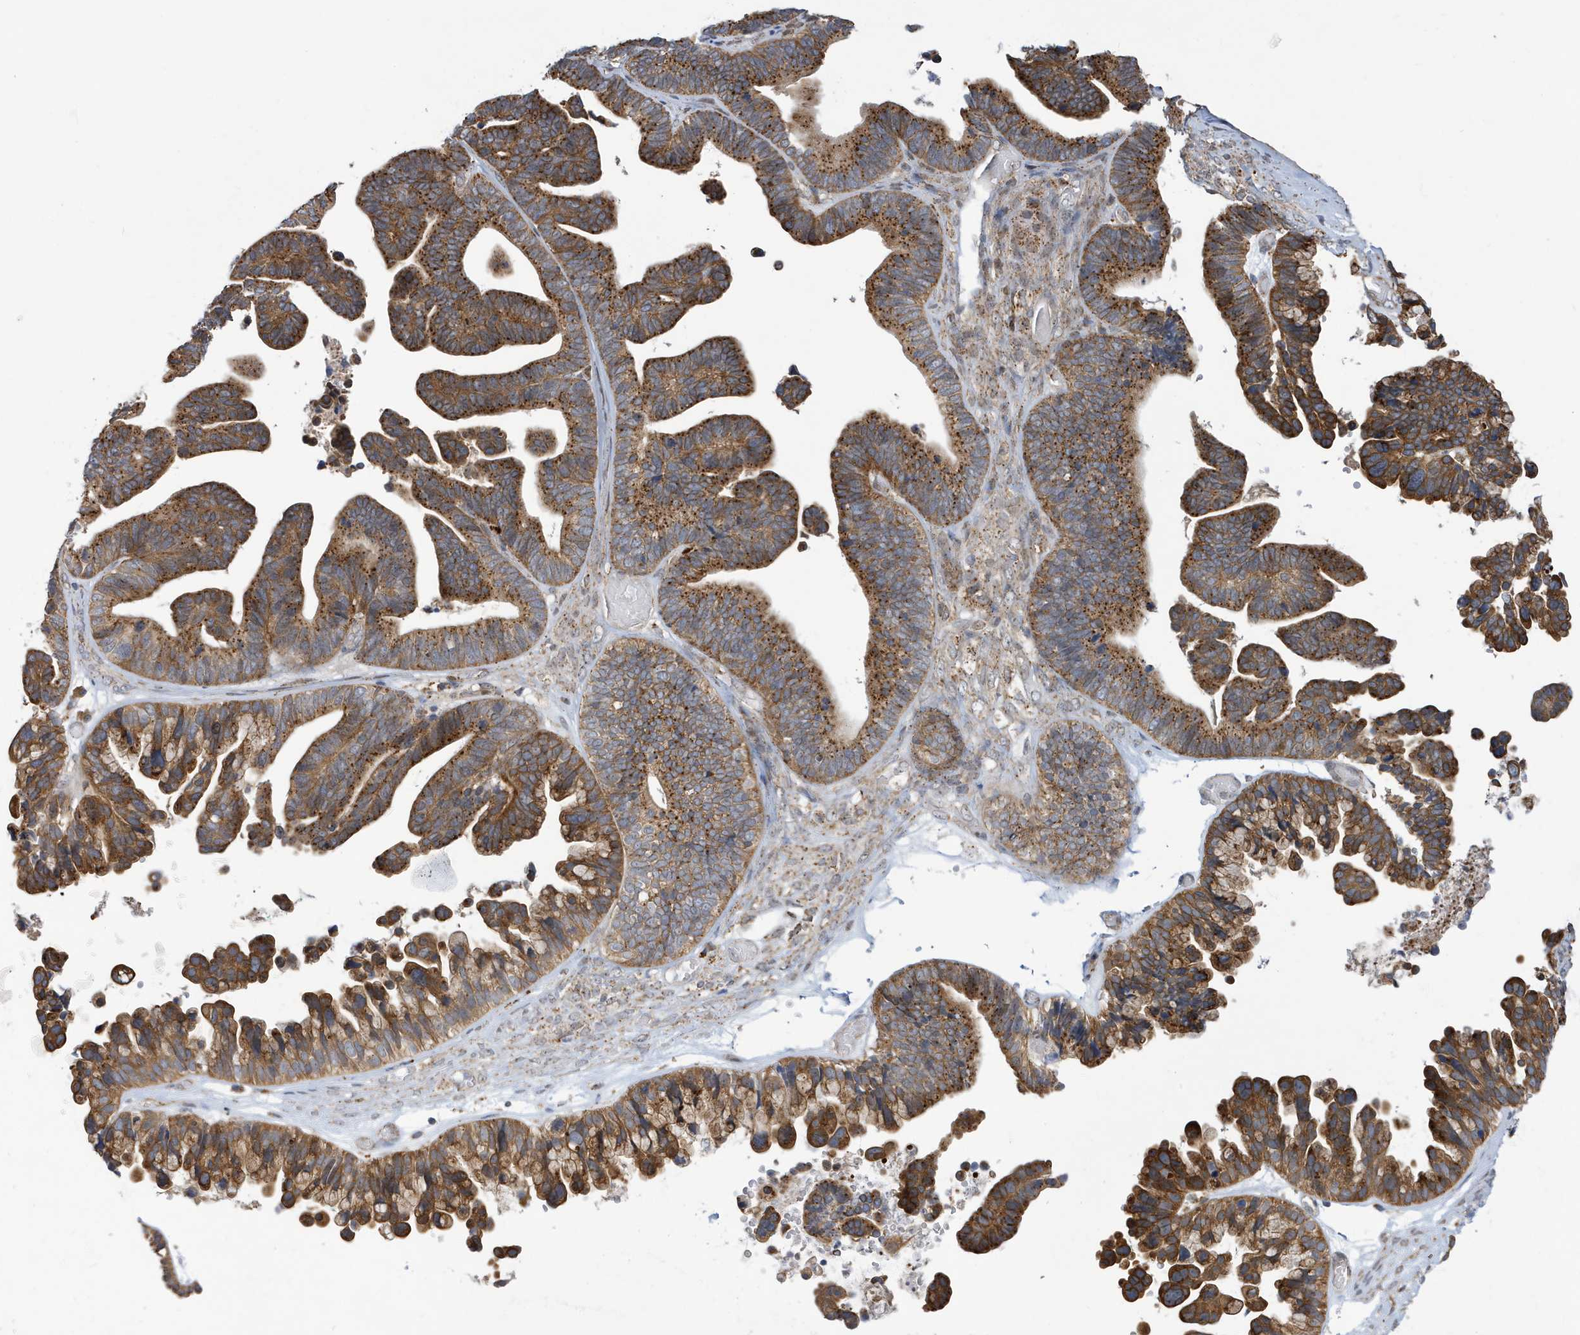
{"staining": {"intensity": "strong", "quantity": ">75%", "location": "cytoplasmic/membranous"}, "tissue": "ovarian cancer", "cell_type": "Tumor cells", "image_type": "cancer", "snomed": [{"axis": "morphology", "description": "Cystadenocarcinoma, serous, NOS"}, {"axis": "topography", "description": "Ovary"}], "caption": "The micrograph reveals immunohistochemical staining of ovarian cancer (serous cystadenocarcinoma). There is strong cytoplasmic/membranous staining is identified in about >75% of tumor cells.", "gene": "ZNF507", "patient": {"sex": "female", "age": 56}}